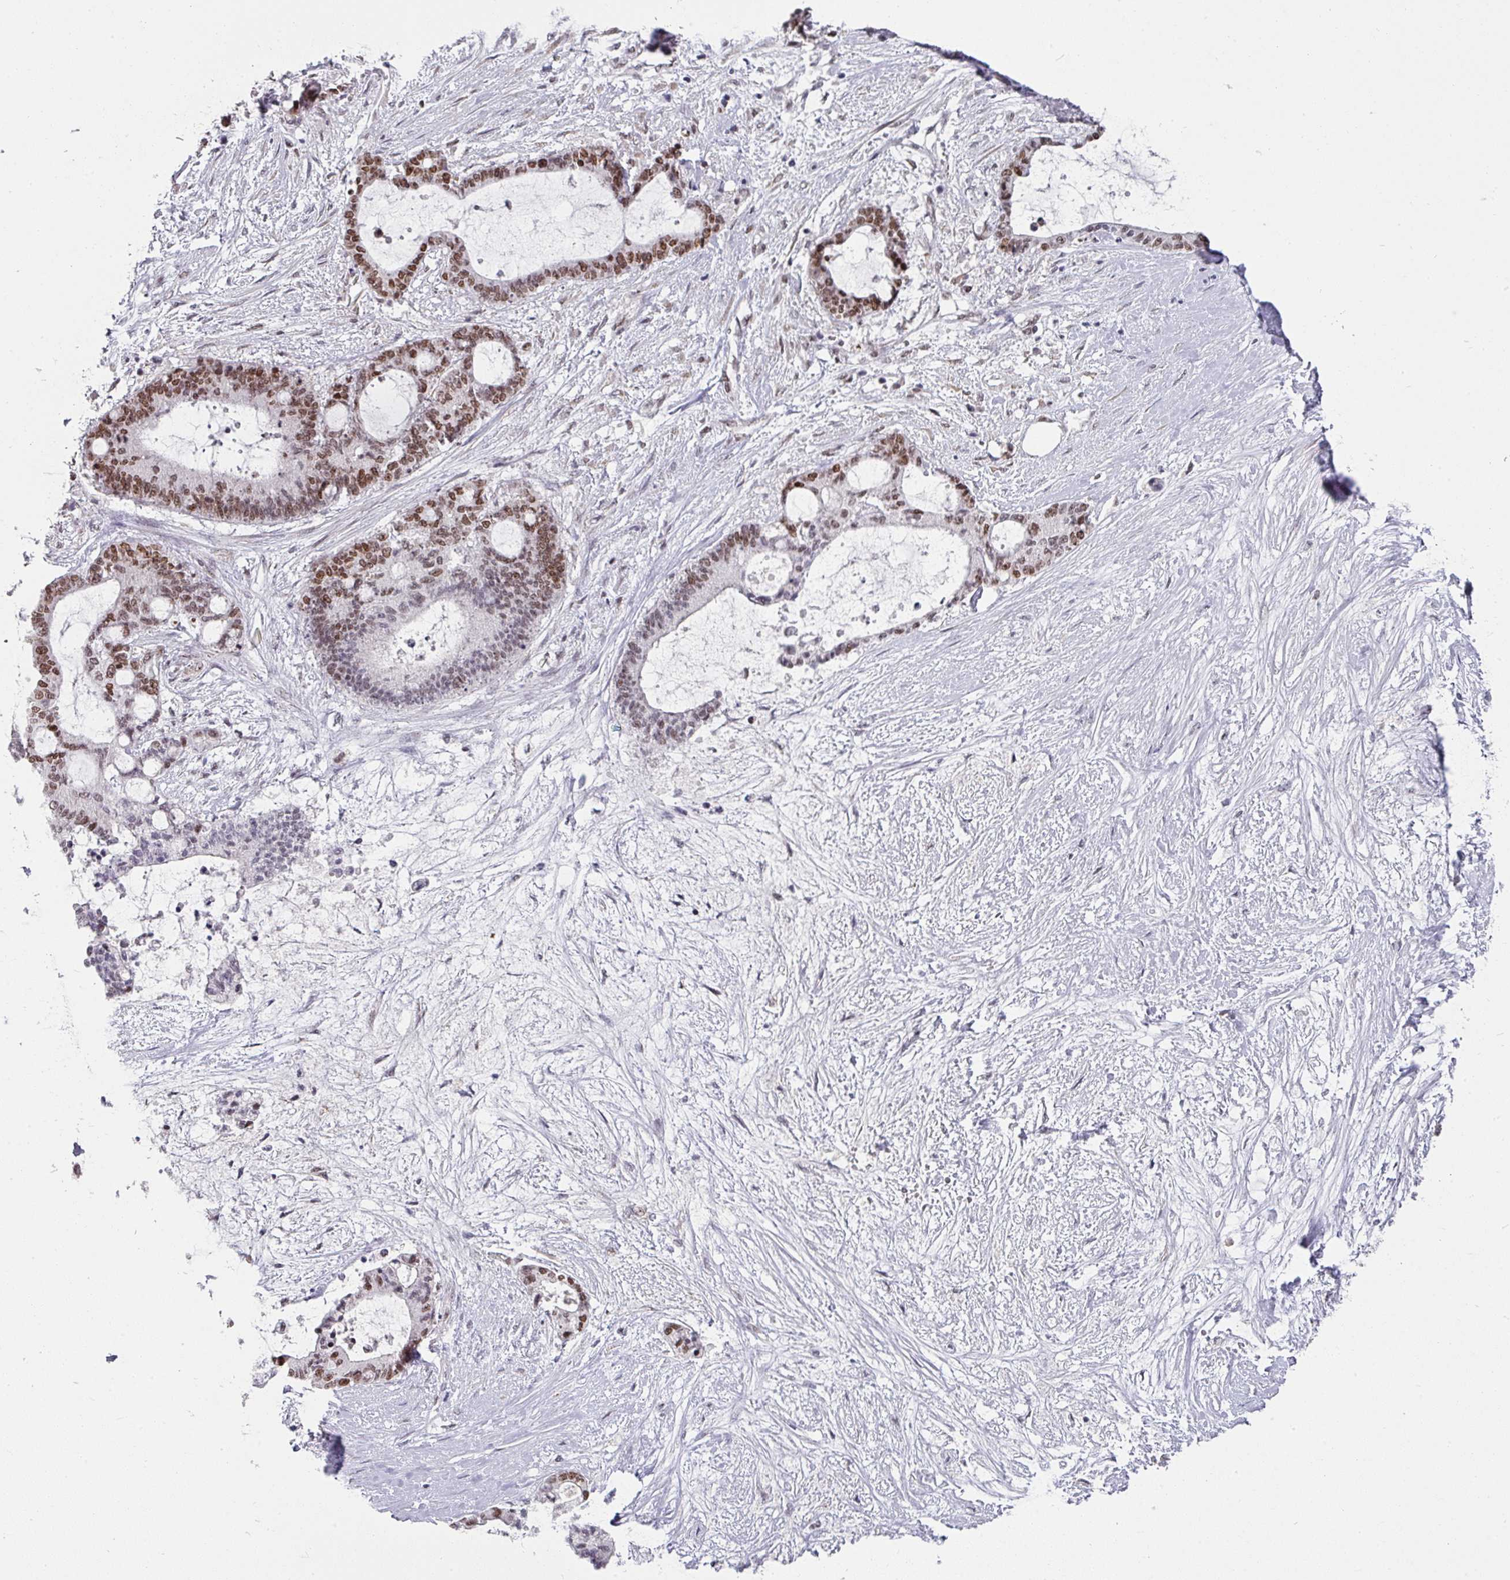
{"staining": {"intensity": "moderate", "quantity": "25%-75%", "location": "nuclear"}, "tissue": "liver cancer", "cell_type": "Tumor cells", "image_type": "cancer", "snomed": [{"axis": "morphology", "description": "Normal tissue, NOS"}, {"axis": "morphology", "description": "Cholangiocarcinoma"}, {"axis": "topography", "description": "Liver"}, {"axis": "topography", "description": "Peripheral nerve tissue"}], "caption": "Cholangiocarcinoma (liver) stained with DAB immunohistochemistry (IHC) displays medium levels of moderate nuclear staining in approximately 25%-75% of tumor cells.", "gene": "RAD50", "patient": {"sex": "female", "age": 73}}